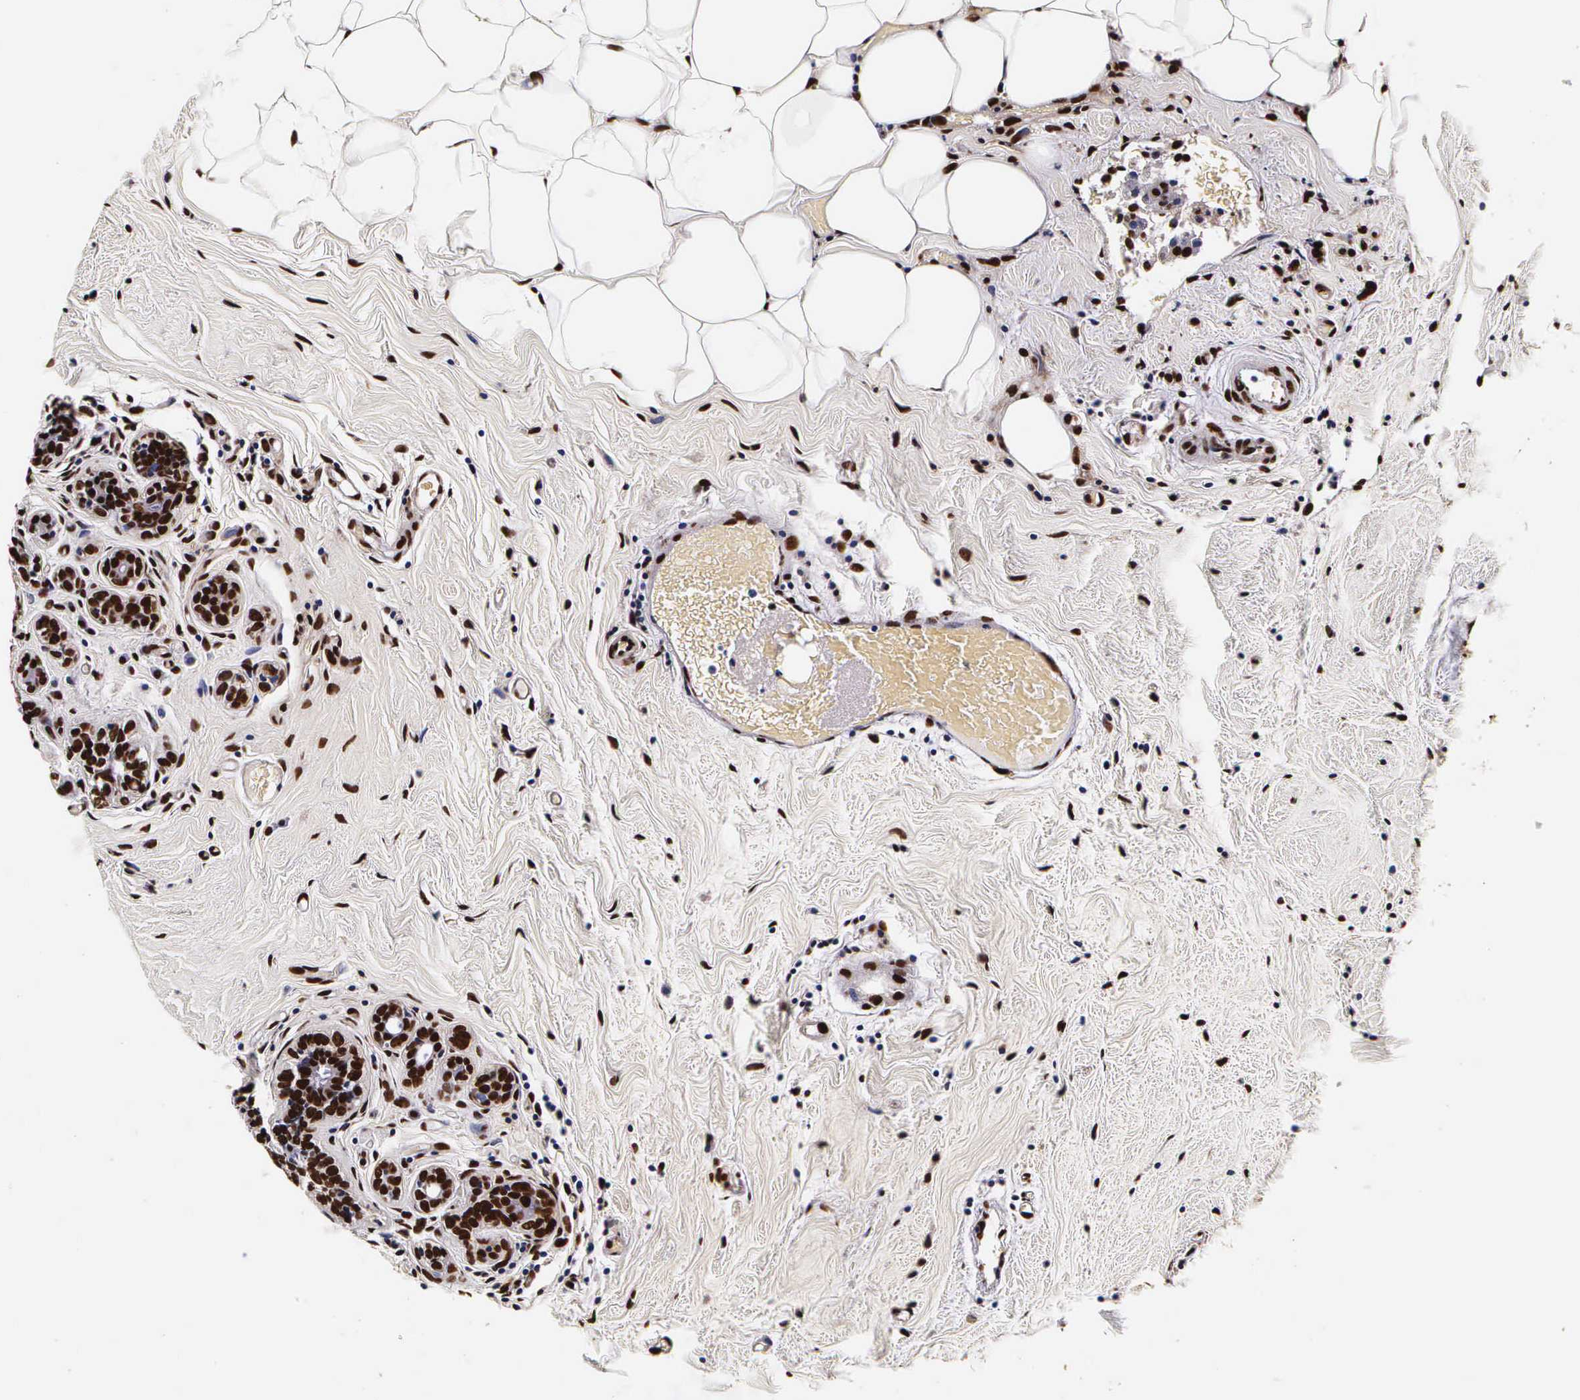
{"staining": {"intensity": "strong", "quantity": ">75%", "location": "nuclear"}, "tissue": "breast cancer", "cell_type": "Tumor cells", "image_type": "cancer", "snomed": [{"axis": "morphology", "description": "Duct carcinoma"}, {"axis": "topography", "description": "Breast"}], "caption": "Immunohistochemical staining of breast cancer (invasive ductal carcinoma) displays high levels of strong nuclear protein expression in approximately >75% of tumor cells.", "gene": "PABPN1", "patient": {"sex": "female", "age": 45}}